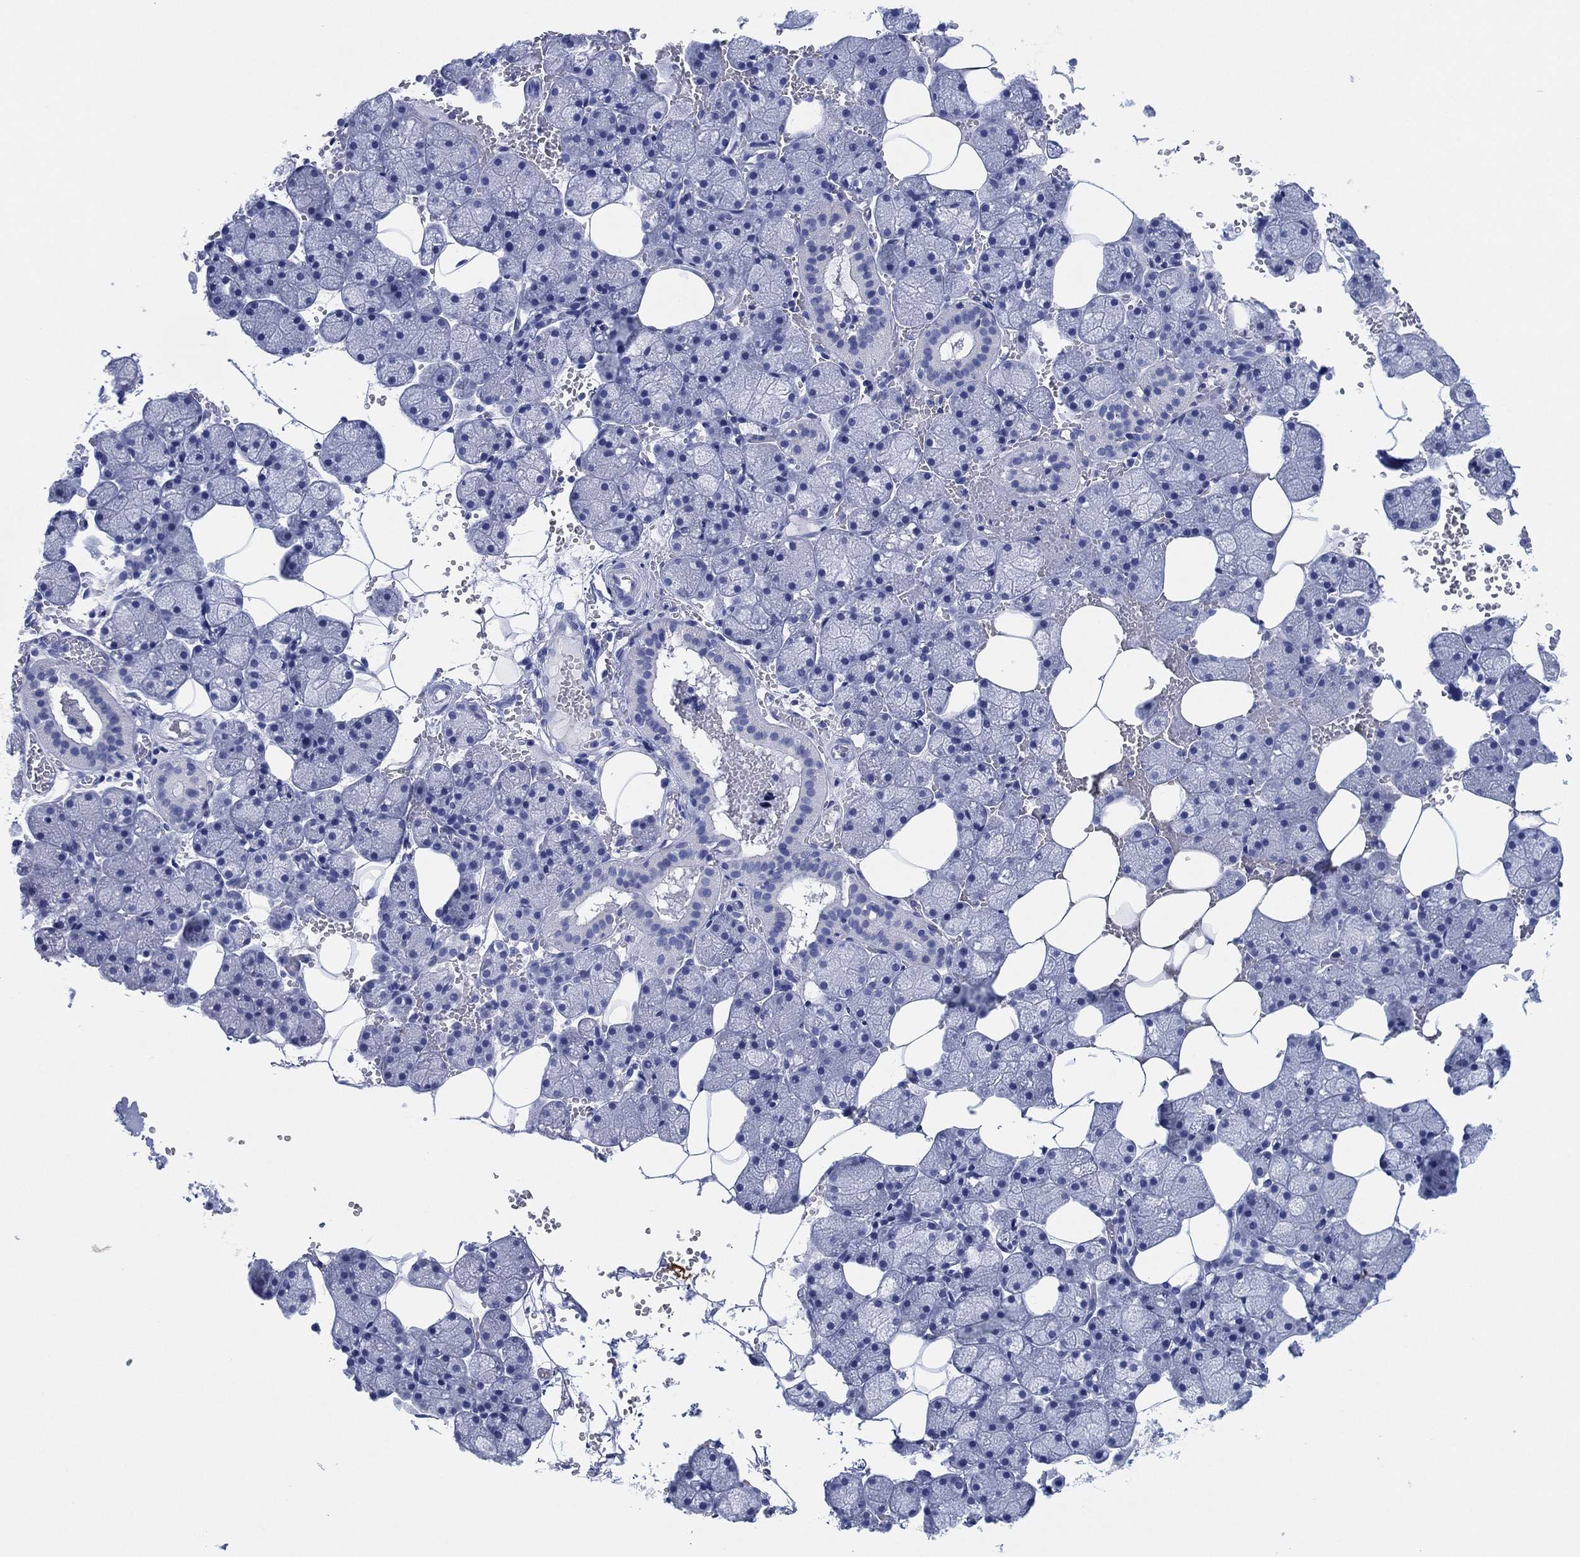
{"staining": {"intensity": "negative", "quantity": "none", "location": "none"}, "tissue": "salivary gland", "cell_type": "Glandular cells", "image_type": "normal", "snomed": [{"axis": "morphology", "description": "Normal tissue, NOS"}, {"axis": "topography", "description": "Salivary gland"}], "caption": "Micrograph shows no protein expression in glandular cells of benign salivary gland. (DAB immunohistochemistry, high magnification).", "gene": "SLC9C2", "patient": {"sex": "male", "age": 38}}